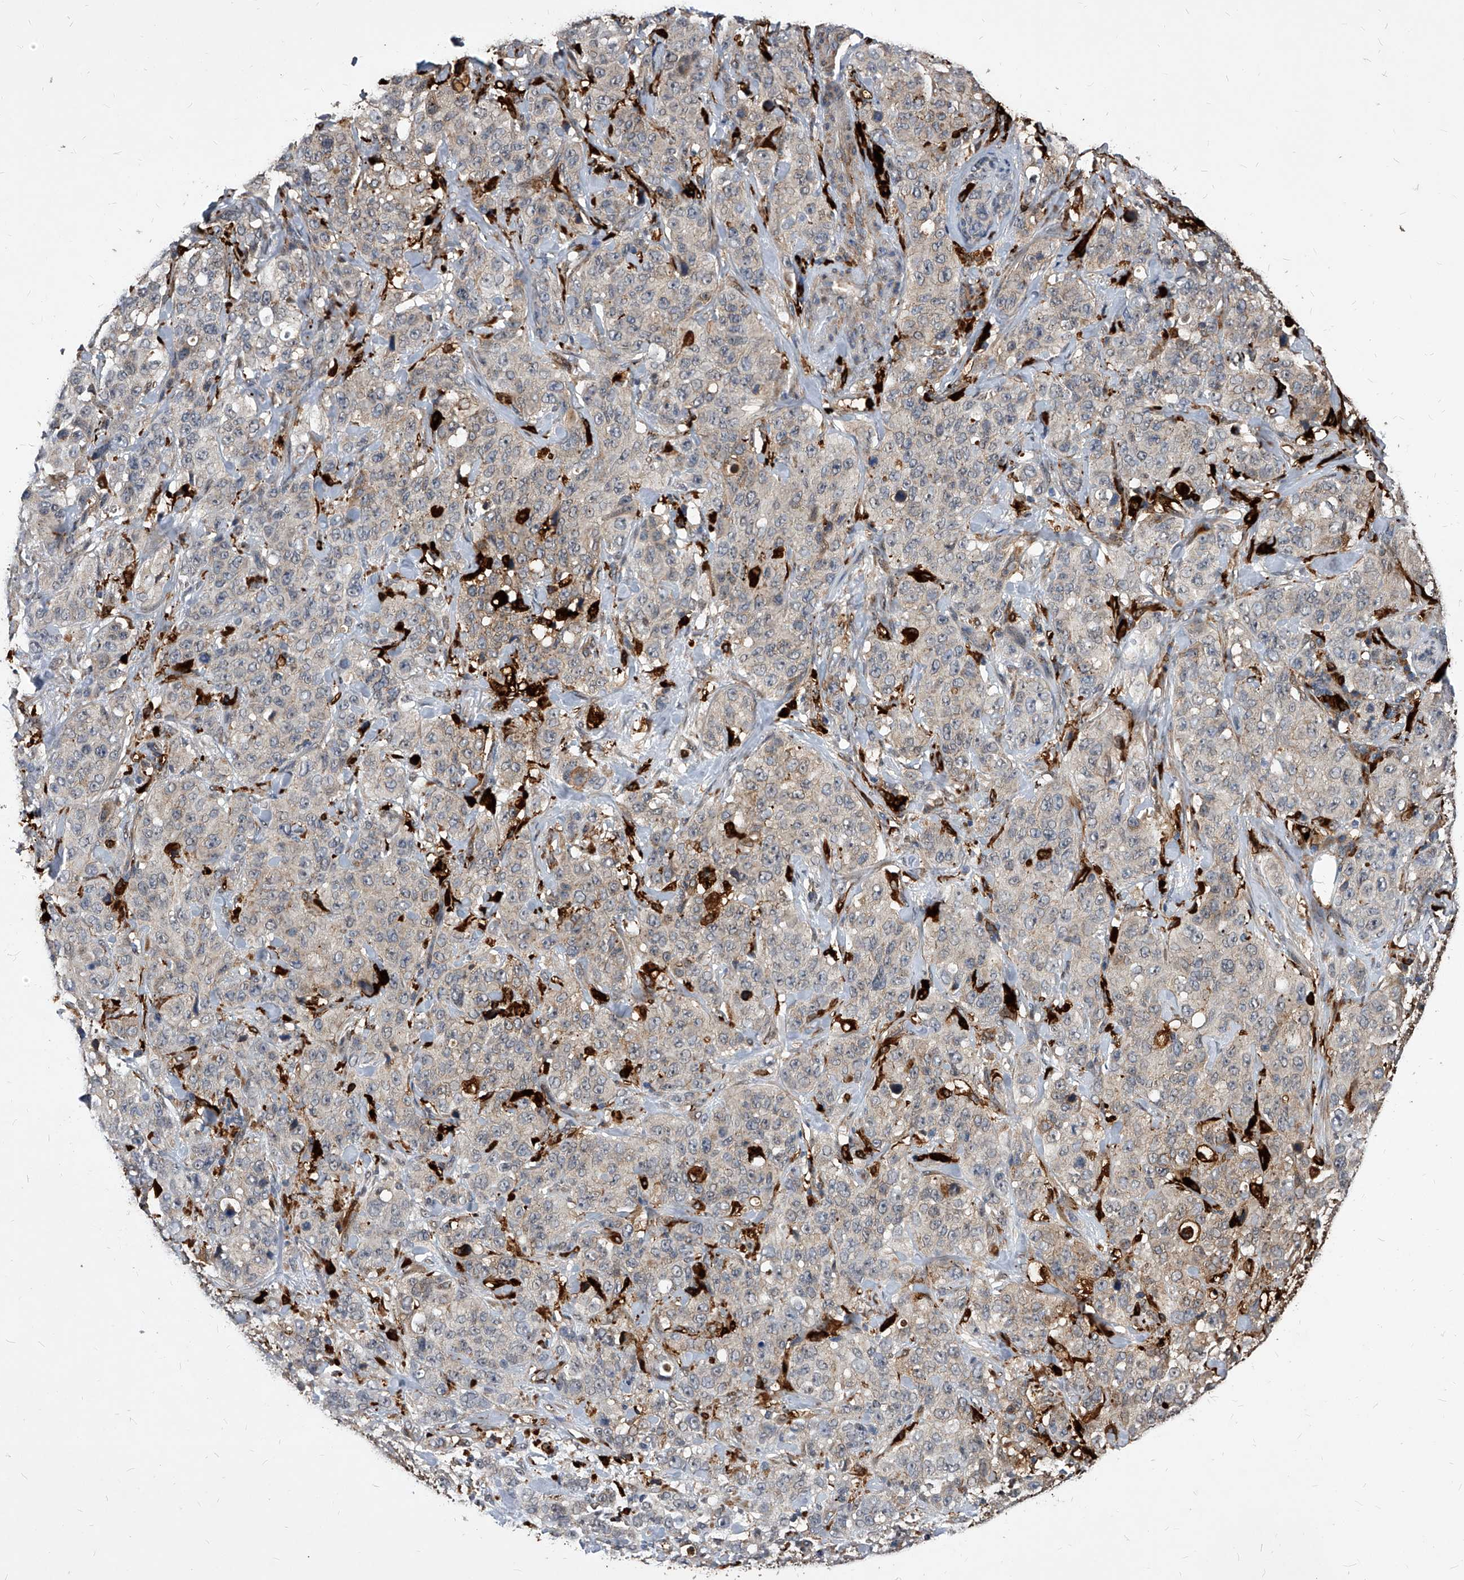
{"staining": {"intensity": "weak", "quantity": "25%-75%", "location": "cytoplasmic/membranous"}, "tissue": "stomach cancer", "cell_type": "Tumor cells", "image_type": "cancer", "snomed": [{"axis": "morphology", "description": "Adenocarcinoma, NOS"}, {"axis": "topography", "description": "Stomach"}], "caption": "IHC of adenocarcinoma (stomach) displays low levels of weak cytoplasmic/membranous expression in approximately 25%-75% of tumor cells.", "gene": "SOBP", "patient": {"sex": "male", "age": 48}}